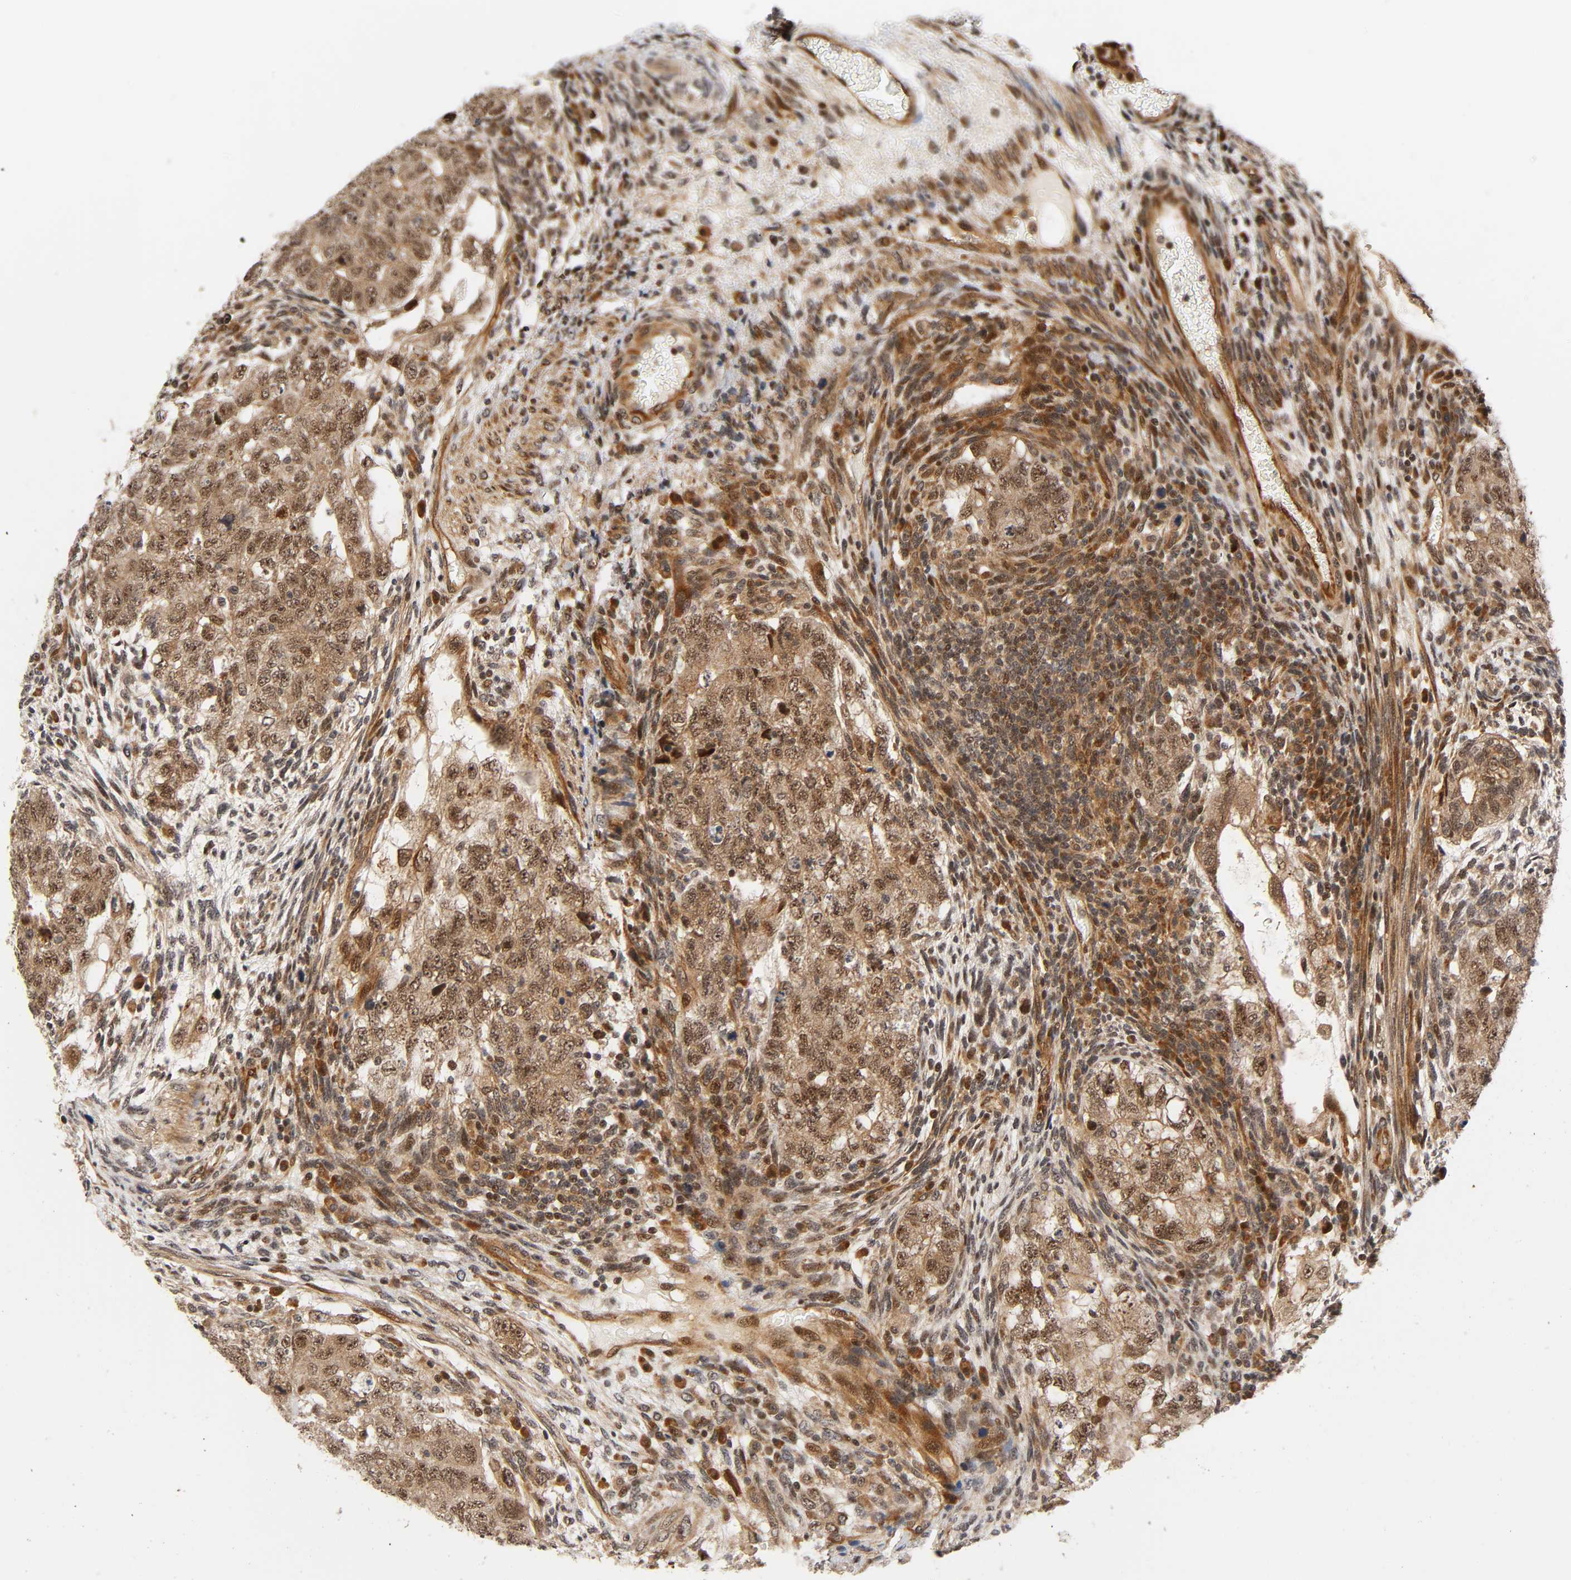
{"staining": {"intensity": "moderate", "quantity": ">75%", "location": "cytoplasmic/membranous,nuclear"}, "tissue": "testis cancer", "cell_type": "Tumor cells", "image_type": "cancer", "snomed": [{"axis": "morphology", "description": "Normal tissue, NOS"}, {"axis": "morphology", "description": "Carcinoma, Embryonal, NOS"}, {"axis": "topography", "description": "Testis"}], "caption": "Testis cancer (embryonal carcinoma) was stained to show a protein in brown. There is medium levels of moderate cytoplasmic/membranous and nuclear expression in about >75% of tumor cells.", "gene": "IQCJ-SCHIP1", "patient": {"sex": "male", "age": 36}}